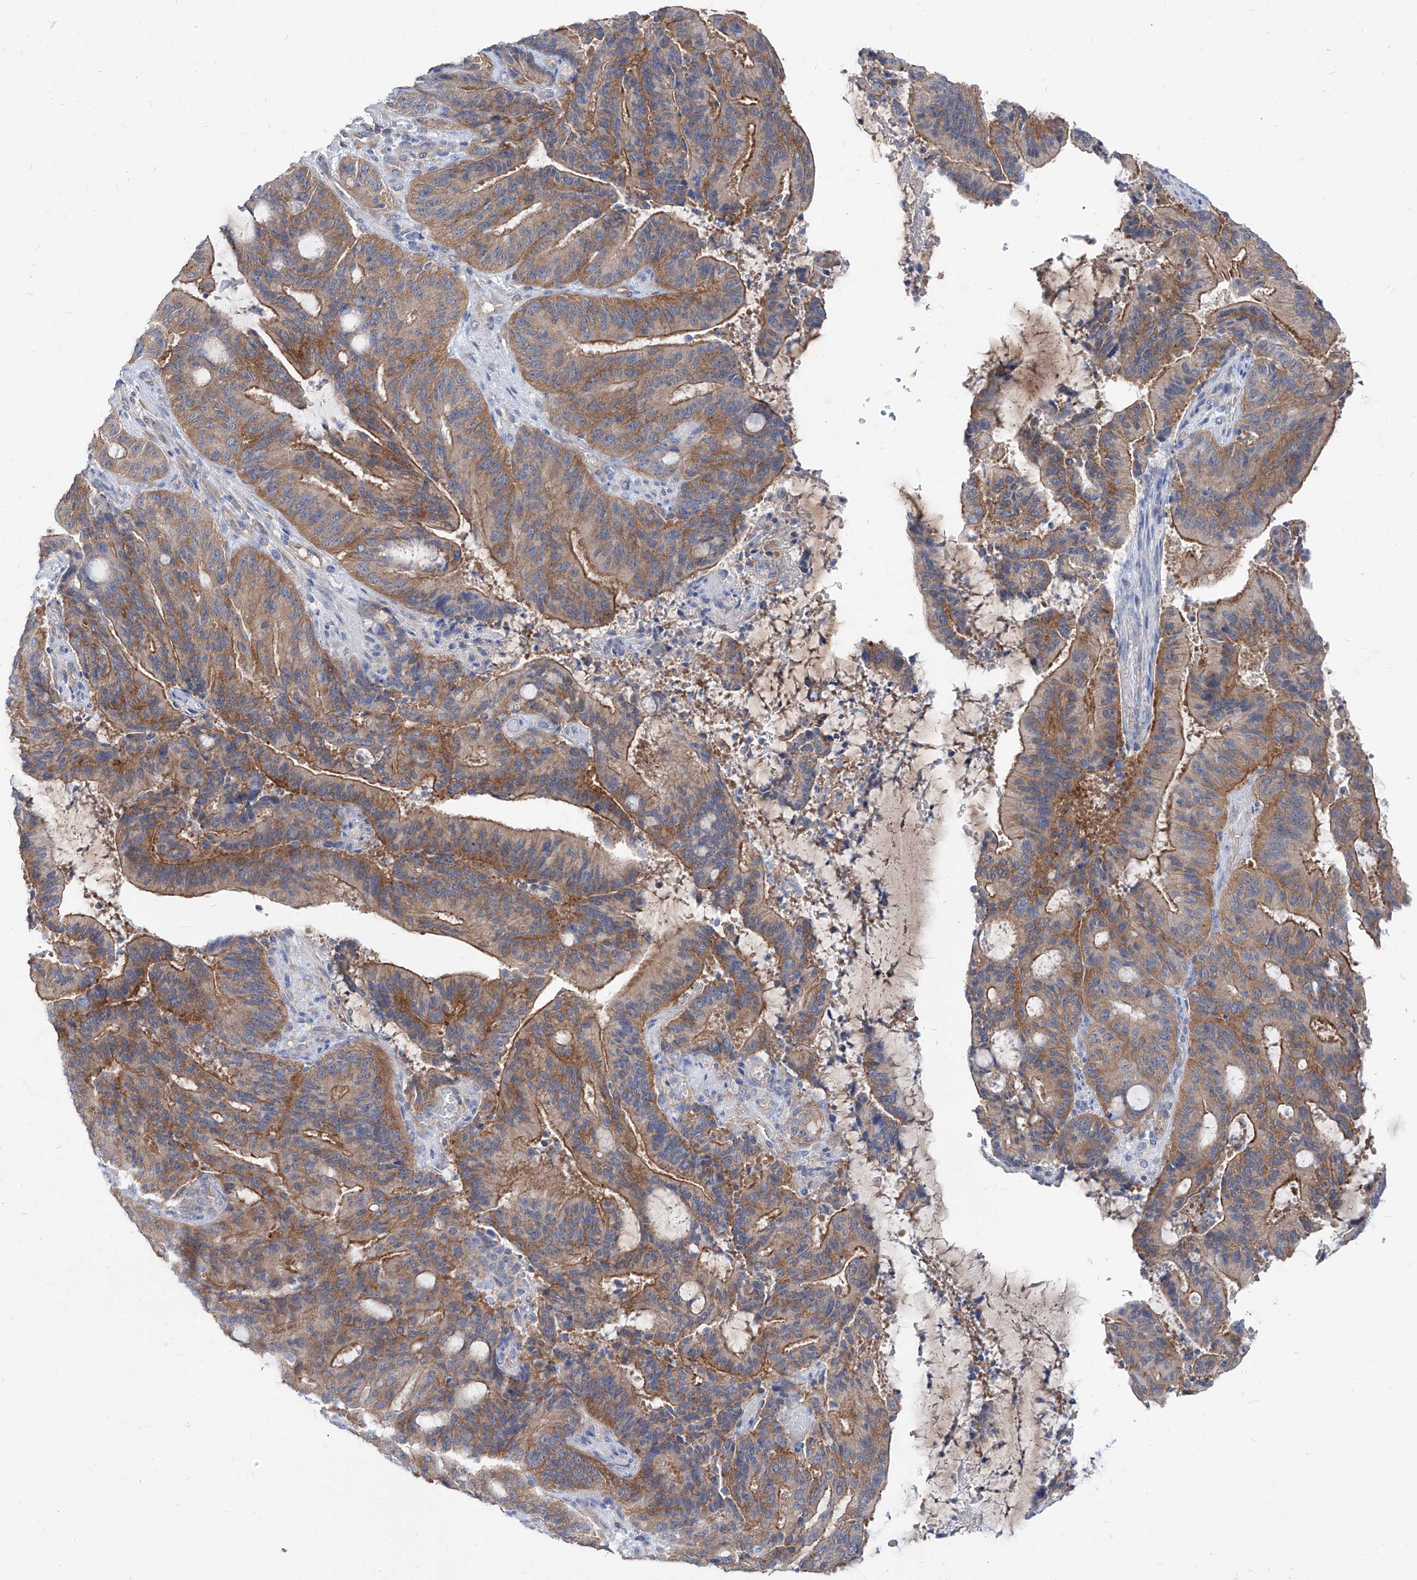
{"staining": {"intensity": "moderate", "quantity": ">75%", "location": "cytoplasmic/membranous"}, "tissue": "liver cancer", "cell_type": "Tumor cells", "image_type": "cancer", "snomed": [{"axis": "morphology", "description": "Normal tissue, NOS"}, {"axis": "morphology", "description": "Cholangiocarcinoma"}, {"axis": "topography", "description": "Liver"}, {"axis": "topography", "description": "Peripheral nerve tissue"}], "caption": "IHC of human liver cholangiocarcinoma displays medium levels of moderate cytoplasmic/membranous positivity in about >75% of tumor cells.", "gene": "AKAP10", "patient": {"sex": "female", "age": 73}}